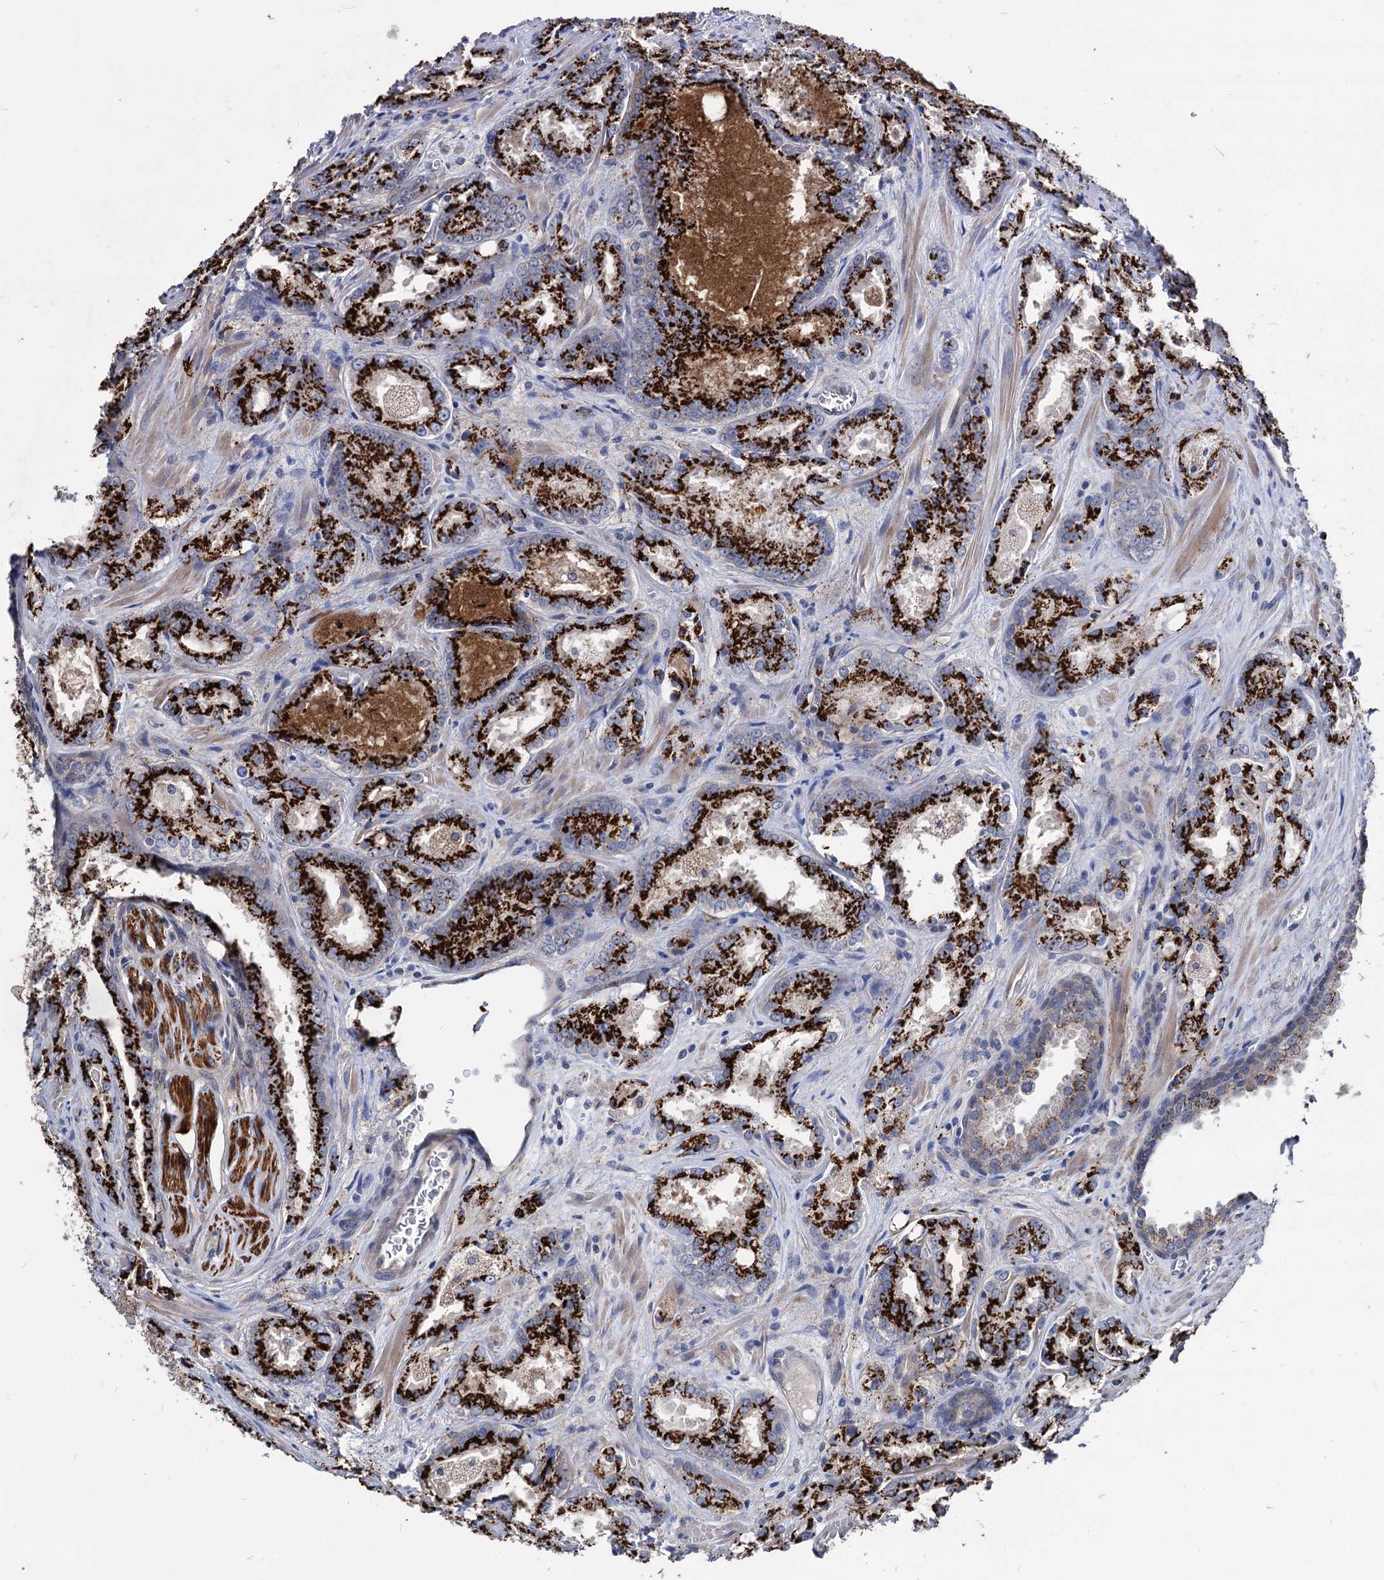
{"staining": {"intensity": "strong", "quantity": ">75%", "location": "cytoplasmic/membranous"}, "tissue": "prostate cancer", "cell_type": "Tumor cells", "image_type": "cancer", "snomed": [{"axis": "morphology", "description": "Adenocarcinoma, Low grade"}, {"axis": "topography", "description": "Prostate"}], "caption": "Adenocarcinoma (low-grade) (prostate) was stained to show a protein in brown. There is high levels of strong cytoplasmic/membranous staining in approximately >75% of tumor cells.", "gene": "ESD", "patient": {"sex": "male", "age": 47}}